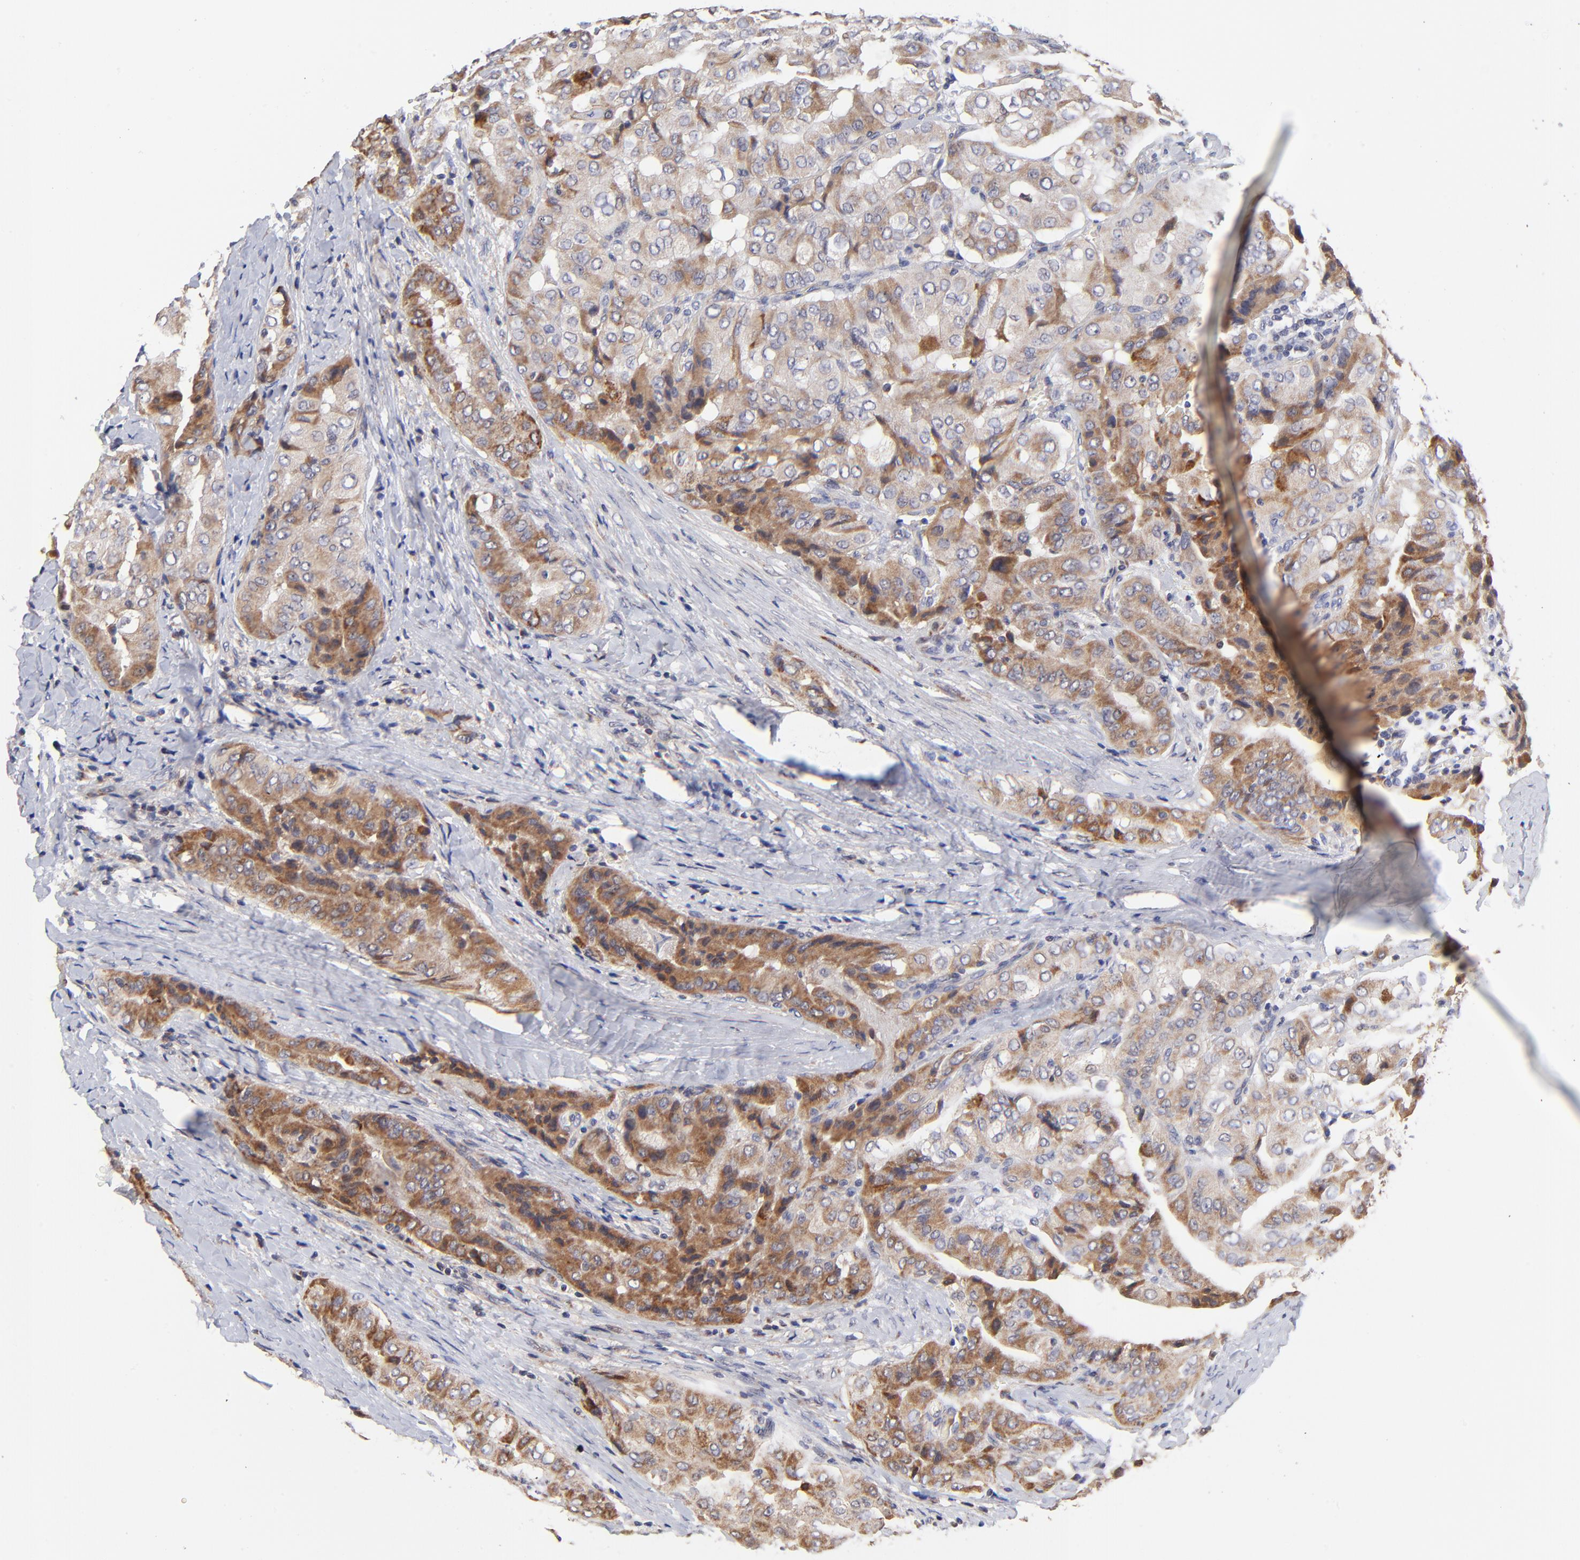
{"staining": {"intensity": "strong", "quantity": ">75%", "location": "cytoplasmic/membranous"}, "tissue": "thyroid cancer", "cell_type": "Tumor cells", "image_type": "cancer", "snomed": [{"axis": "morphology", "description": "Papillary adenocarcinoma, NOS"}, {"axis": "topography", "description": "Thyroid gland"}], "caption": "Protein staining reveals strong cytoplasmic/membranous expression in approximately >75% of tumor cells in thyroid cancer (papillary adenocarcinoma).", "gene": "FBXL12", "patient": {"sex": "female", "age": 71}}